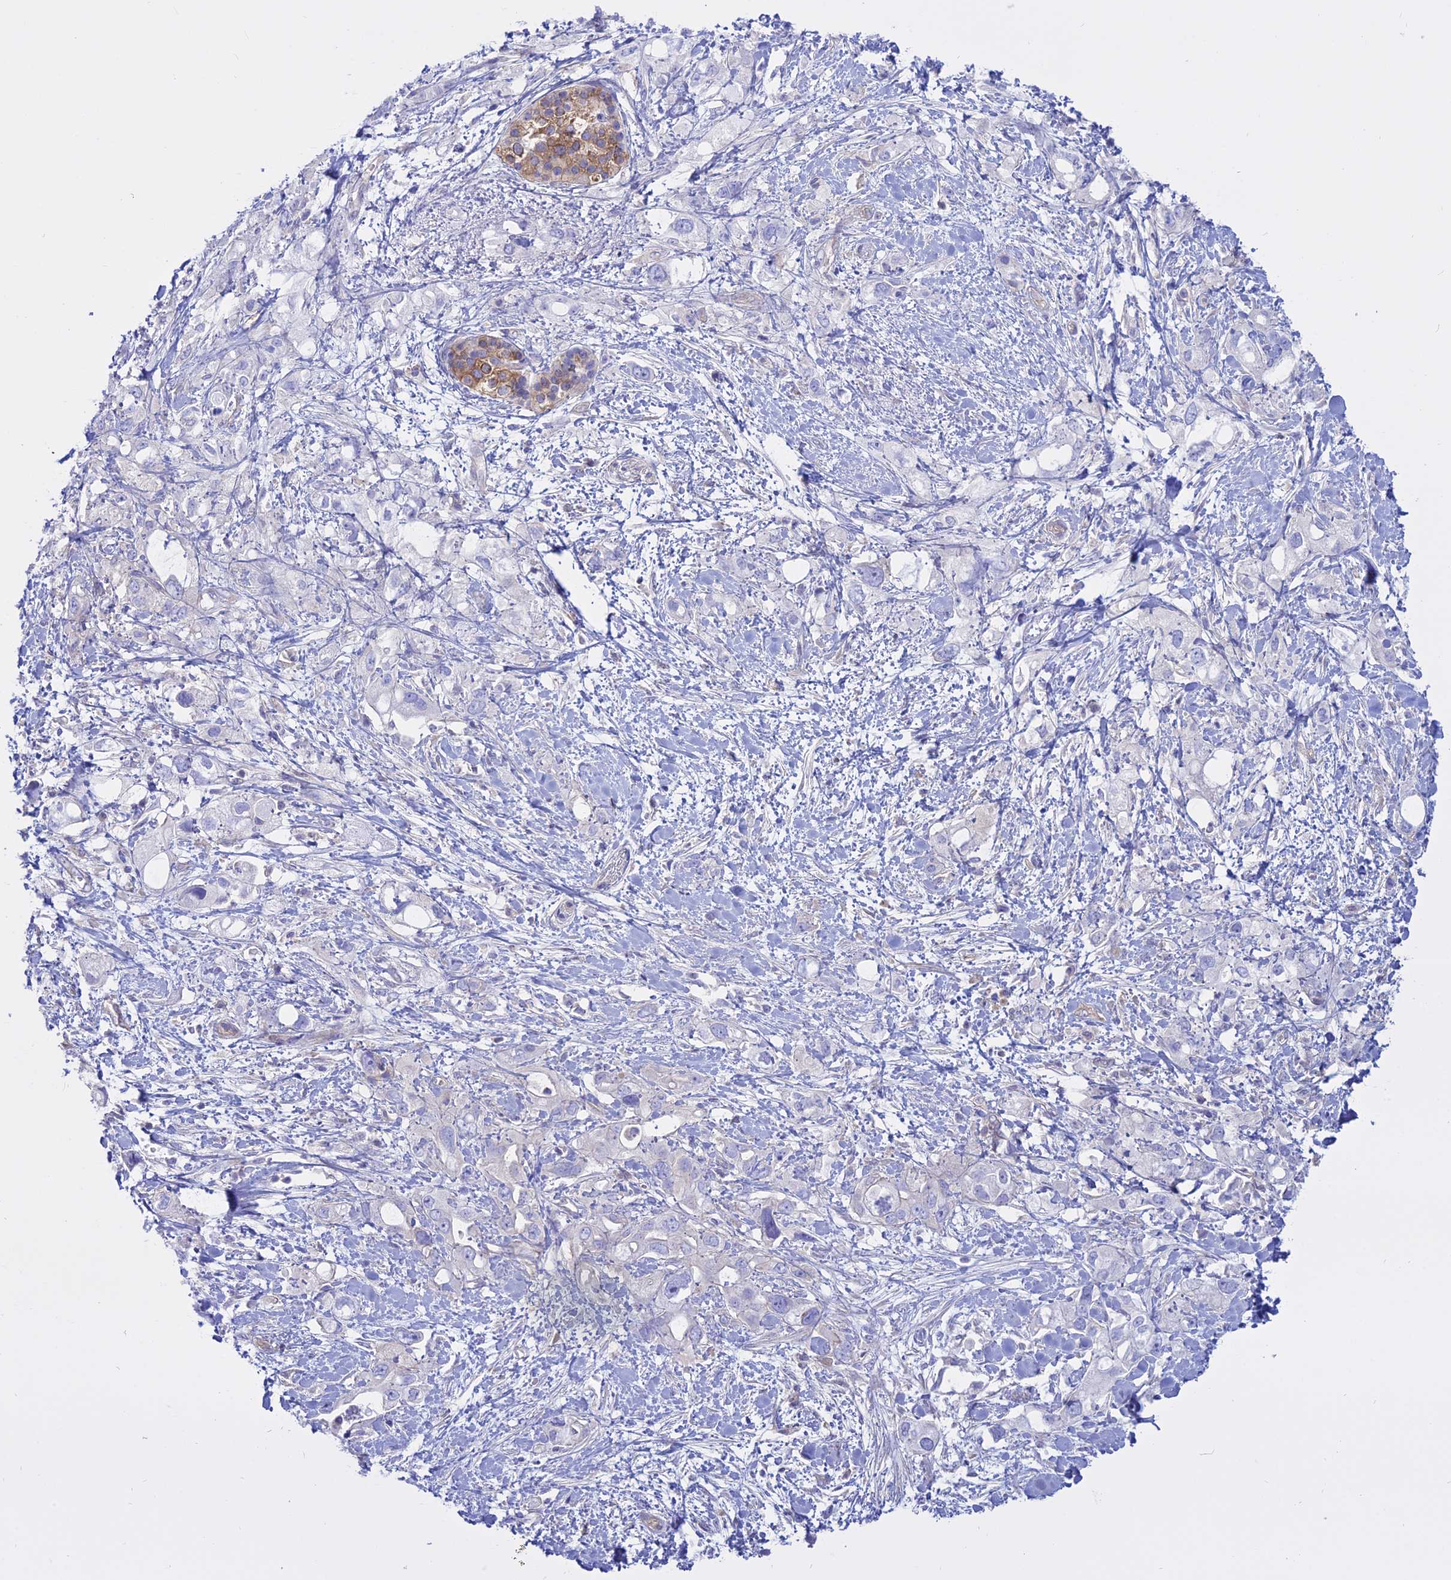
{"staining": {"intensity": "moderate", "quantity": "<25%", "location": "cytoplasmic/membranous"}, "tissue": "pancreatic cancer", "cell_type": "Tumor cells", "image_type": "cancer", "snomed": [{"axis": "morphology", "description": "Adenocarcinoma, NOS"}, {"axis": "topography", "description": "Pancreas"}], "caption": "IHC micrograph of neoplastic tissue: human pancreatic adenocarcinoma stained using immunohistochemistry reveals low levels of moderate protein expression localized specifically in the cytoplasmic/membranous of tumor cells, appearing as a cytoplasmic/membranous brown color.", "gene": "AHCYL1", "patient": {"sex": "female", "age": 56}}